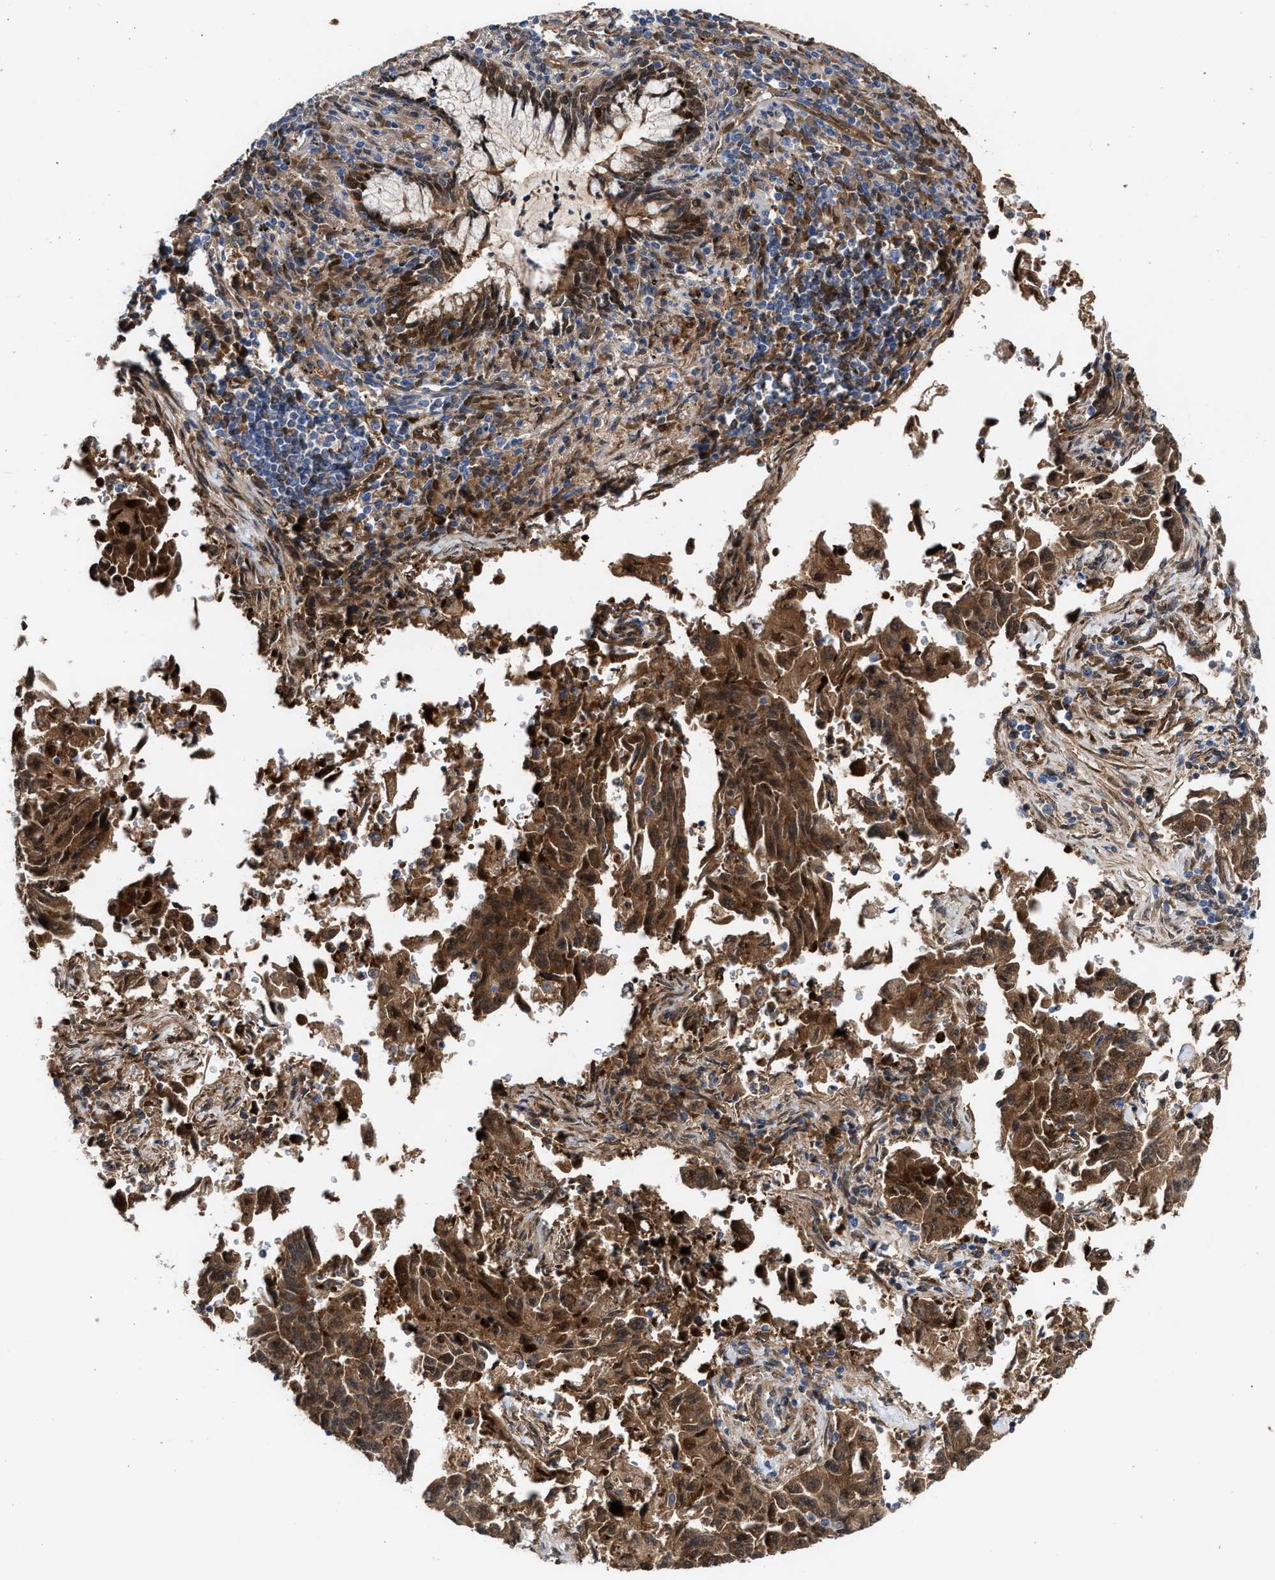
{"staining": {"intensity": "moderate", "quantity": ">75%", "location": "cytoplasmic/membranous,nuclear"}, "tissue": "lung cancer", "cell_type": "Tumor cells", "image_type": "cancer", "snomed": [{"axis": "morphology", "description": "Adenocarcinoma, NOS"}, {"axis": "topography", "description": "Lung"}], "caption": "An immunohistochemistry (IHC) micrograph of neoplastic tissue is shown. Protein staining in brown labels moderate cytoplasmic/membranous and nuclear positivity in lung adenocarcinoma within tumor cells.", "gene": "TP53I3", "patient": {"sex": "female", "age": 51}}